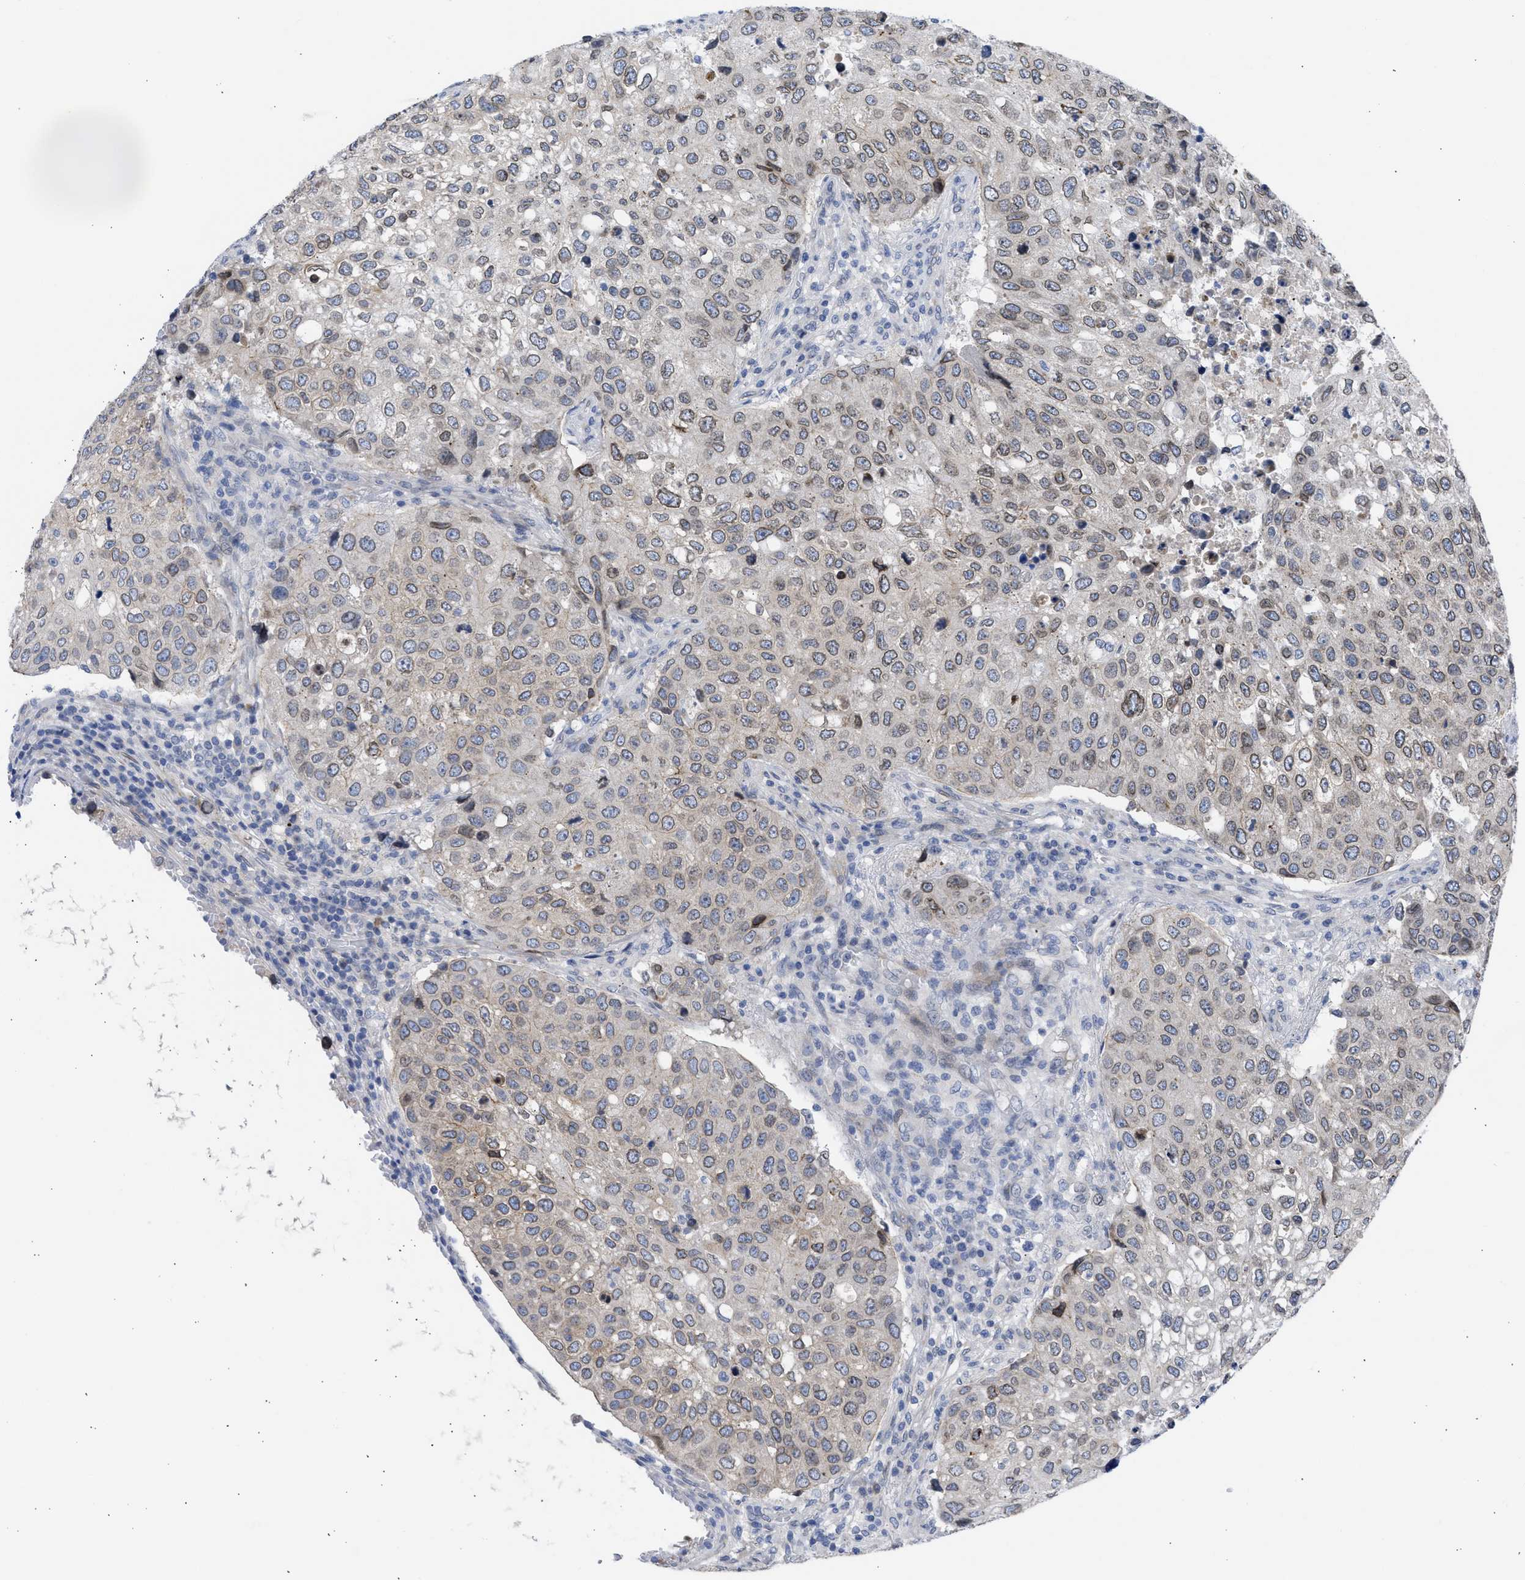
{"staining": {"intensity": "weak", "quantity": "25%-75%", "location": "cytoplasmic/membranous,nuclear"}, "tissue": "urothelial cancer", "cell_type": "Tumor cells", "image_type": "cancer", "snomed": [{"axis": "morphology", "description": "Urothelial carcinoma, High grade"}, {"axis": "topography", "description": "Lymph node"}, {"axis": "topography", "description": "Urinary bladder"}], "caption": "High-grade urothelial carcinoma stained for a protein (brown) exhibits weak cytoplasmic/membranous and nuclear positive staining in about 25%-75% of tumor cells.", "gene": "NUP35", "patient": {"sex": "male", "age": 51}}